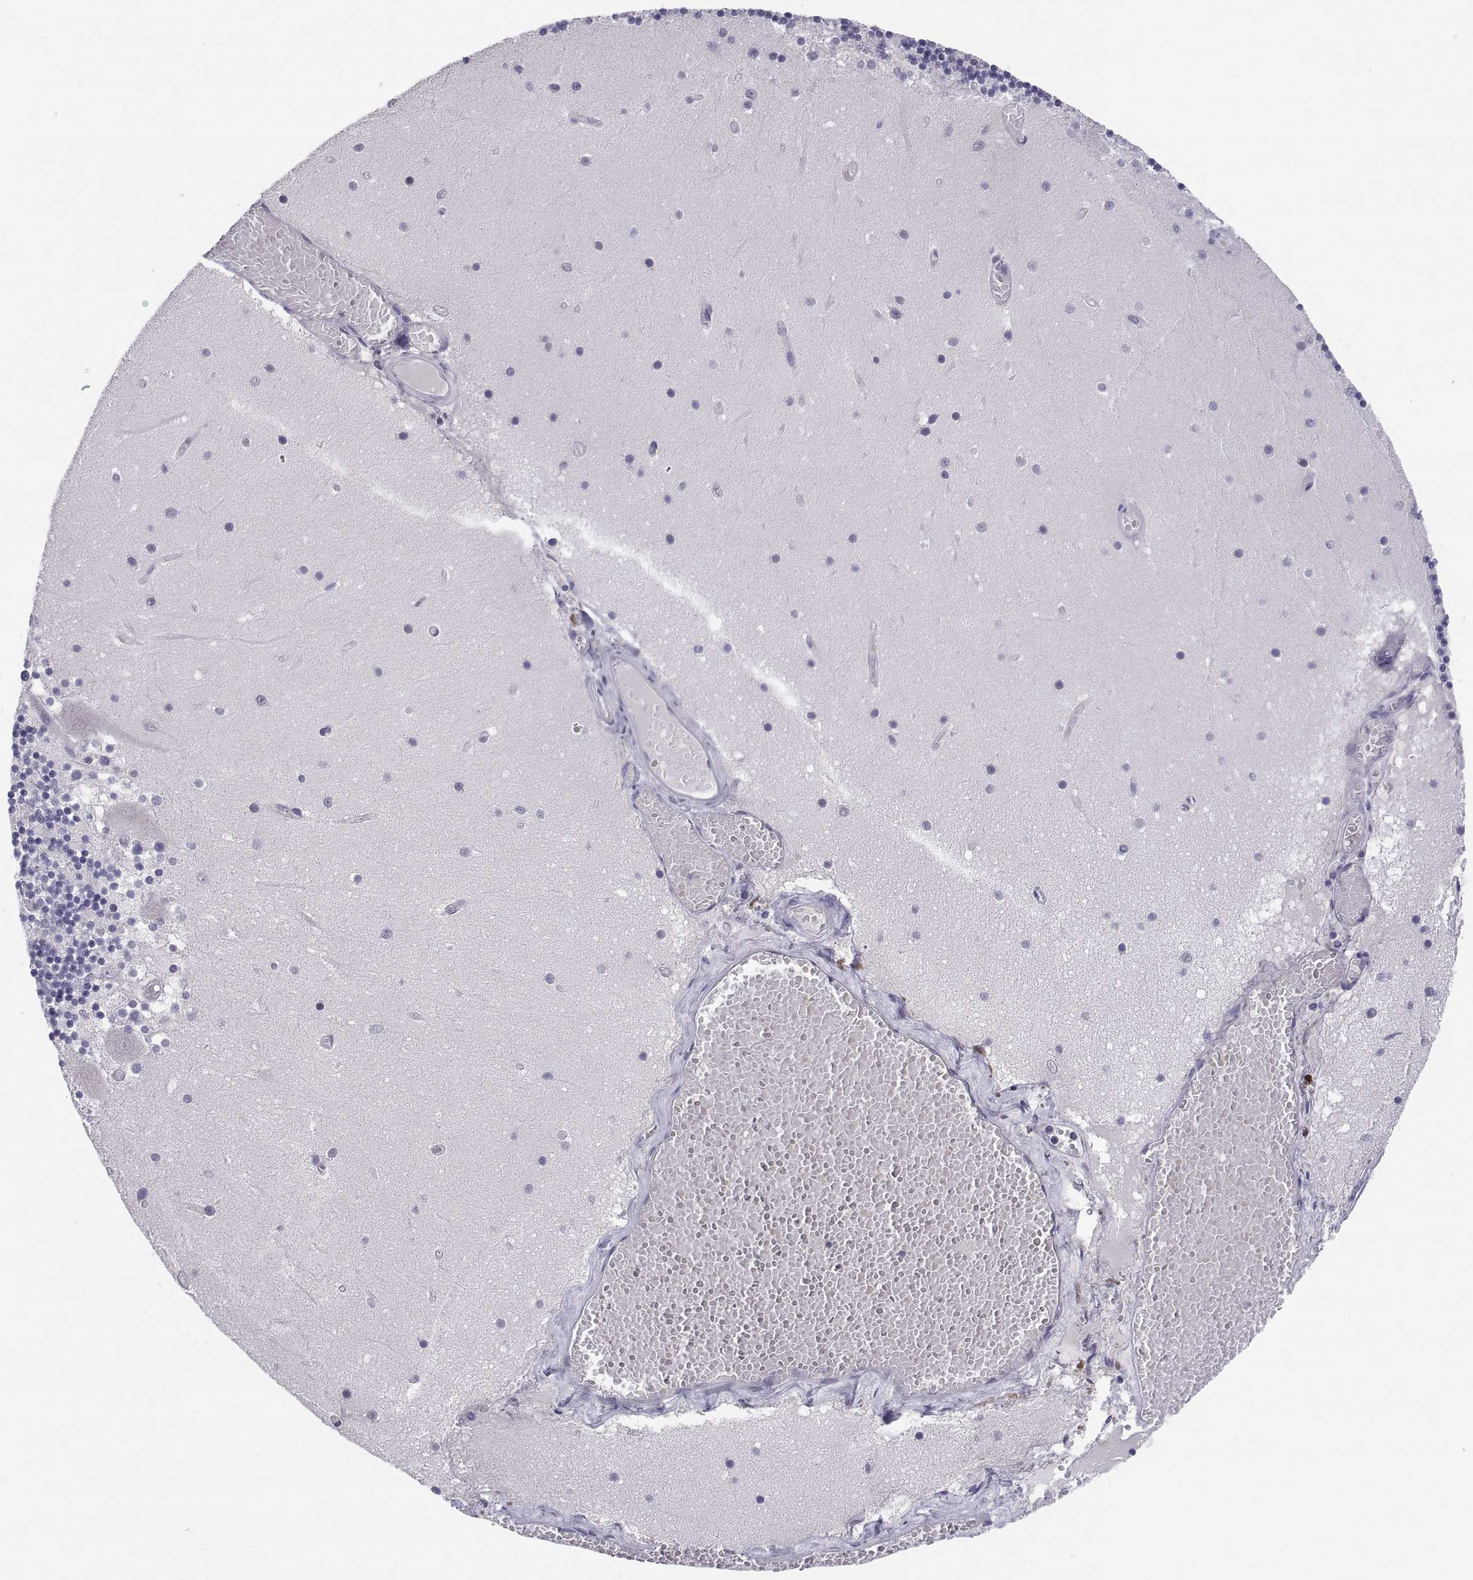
{"staining": {"intensity": "negative", "quantity": "none", "location": "none"}, "tissue": "cerebellum", "cell_type": "Cells in granular layer", "image_type": "normal", "snomed": [{"axis": "morphology", "description": "Normal tissue, NOS"}, {"axis": "topography", "description": "Cerebellum"}], "caption": "Immunohistochemical staining of unremarkable human cerebellum reveals no significant staining in cells in granular layer.", "gene": "PKP1", "patient": {"sex": "female", "age": 28}}